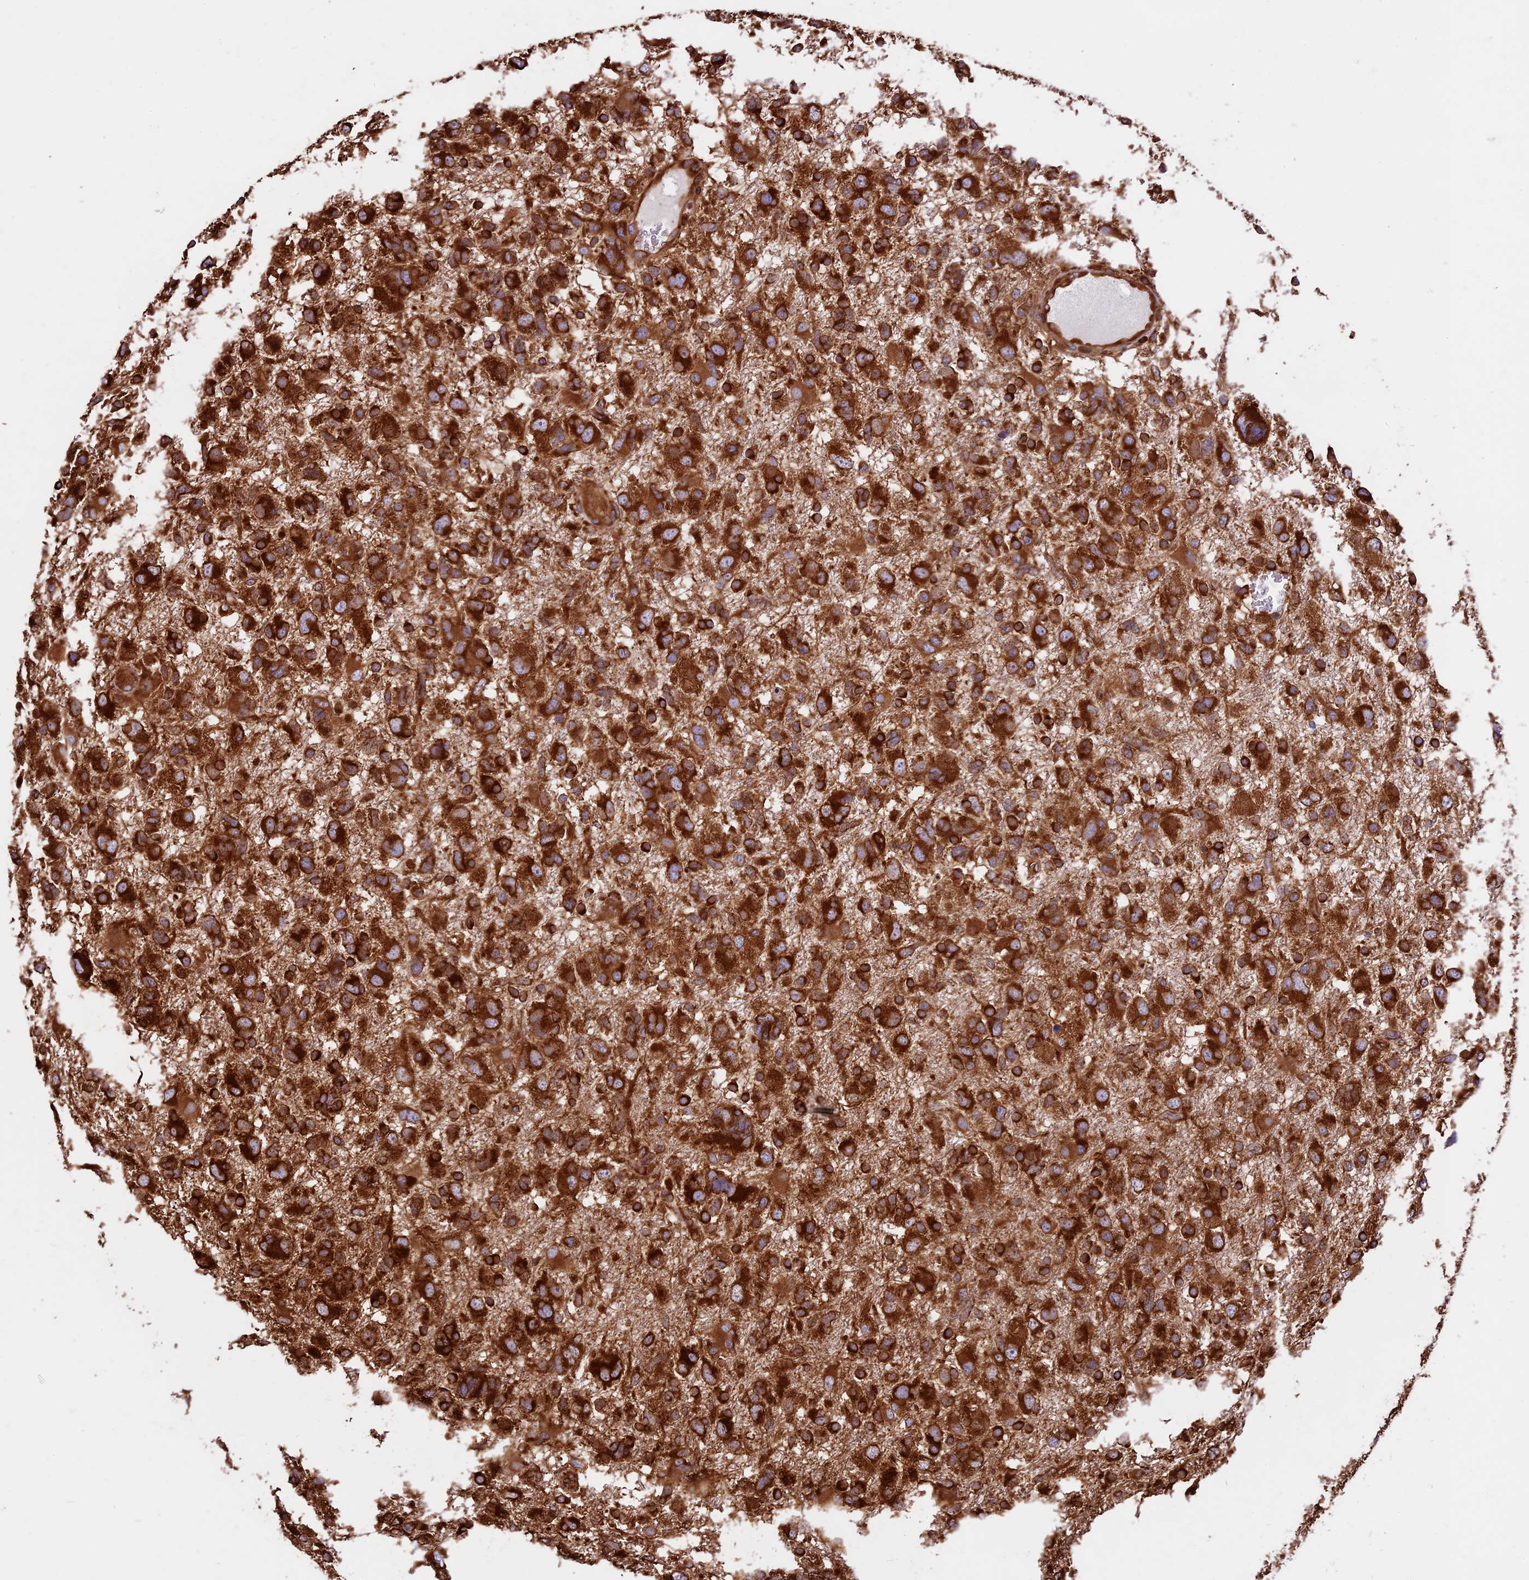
{"staining": {"intensity": "strong", "quantity": ">75%", "location": "cytoplasmic/membranous"}, "tissue": "glioma", "cell_type": "Tumor cells", "image_type": "cancer", "snomed": [{"axis": "morphology", "description": "Glioma, malignant, High grade"}, {"axis": "topography", "description": "Brain"}], "caption": "Protein expression analysis of malignant high-grade glioma shows strong cytoplasmic/membranous staining in approximately >75% of tumor cells. (DAB (3,3'-diaminobenzidine) IHC, brown staining for protein, blue staining for nuclei).", "gene": "KARS1", "patient": {"sex": "male", "age": 61}}